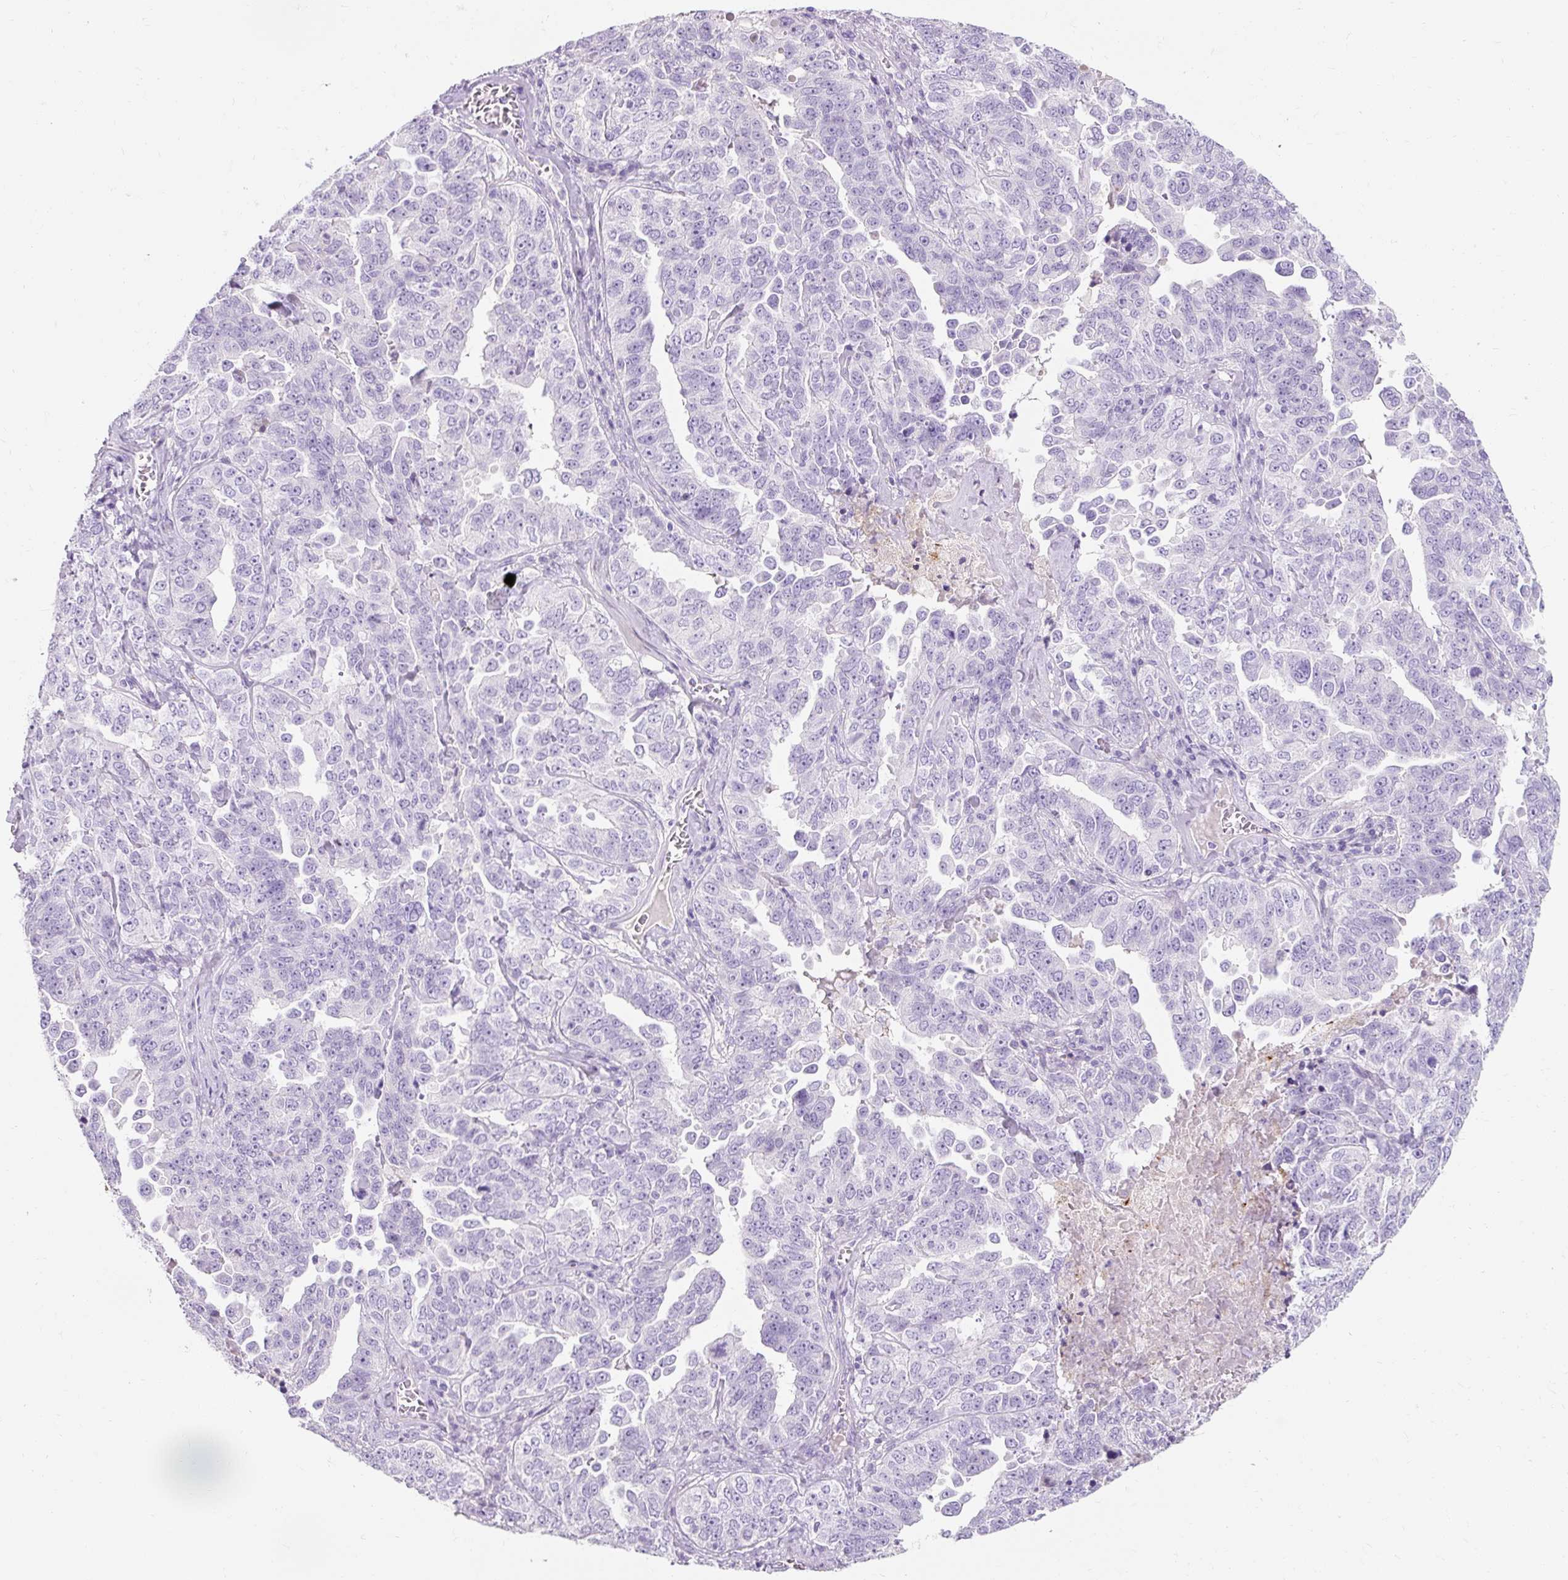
{"staining": {"intensity": "negative", "quantity": "none", "location": "none"}, "tissue": "ovarian cancer", "cell_type": "Tumor cells", "image_type": "cancer", "snomed": [{"axis": "morphology", "description": "Carcinoma, endometroid"}, {"axis": "topography", "description": "Ovary"}], "caption": "Endometroid carcinoma (ovarian) was stained to show a protein in brown. There is no significant staining in tumor cells.", "gene": "CLDN25", "patient": {"sex": "female", "age": 62}}